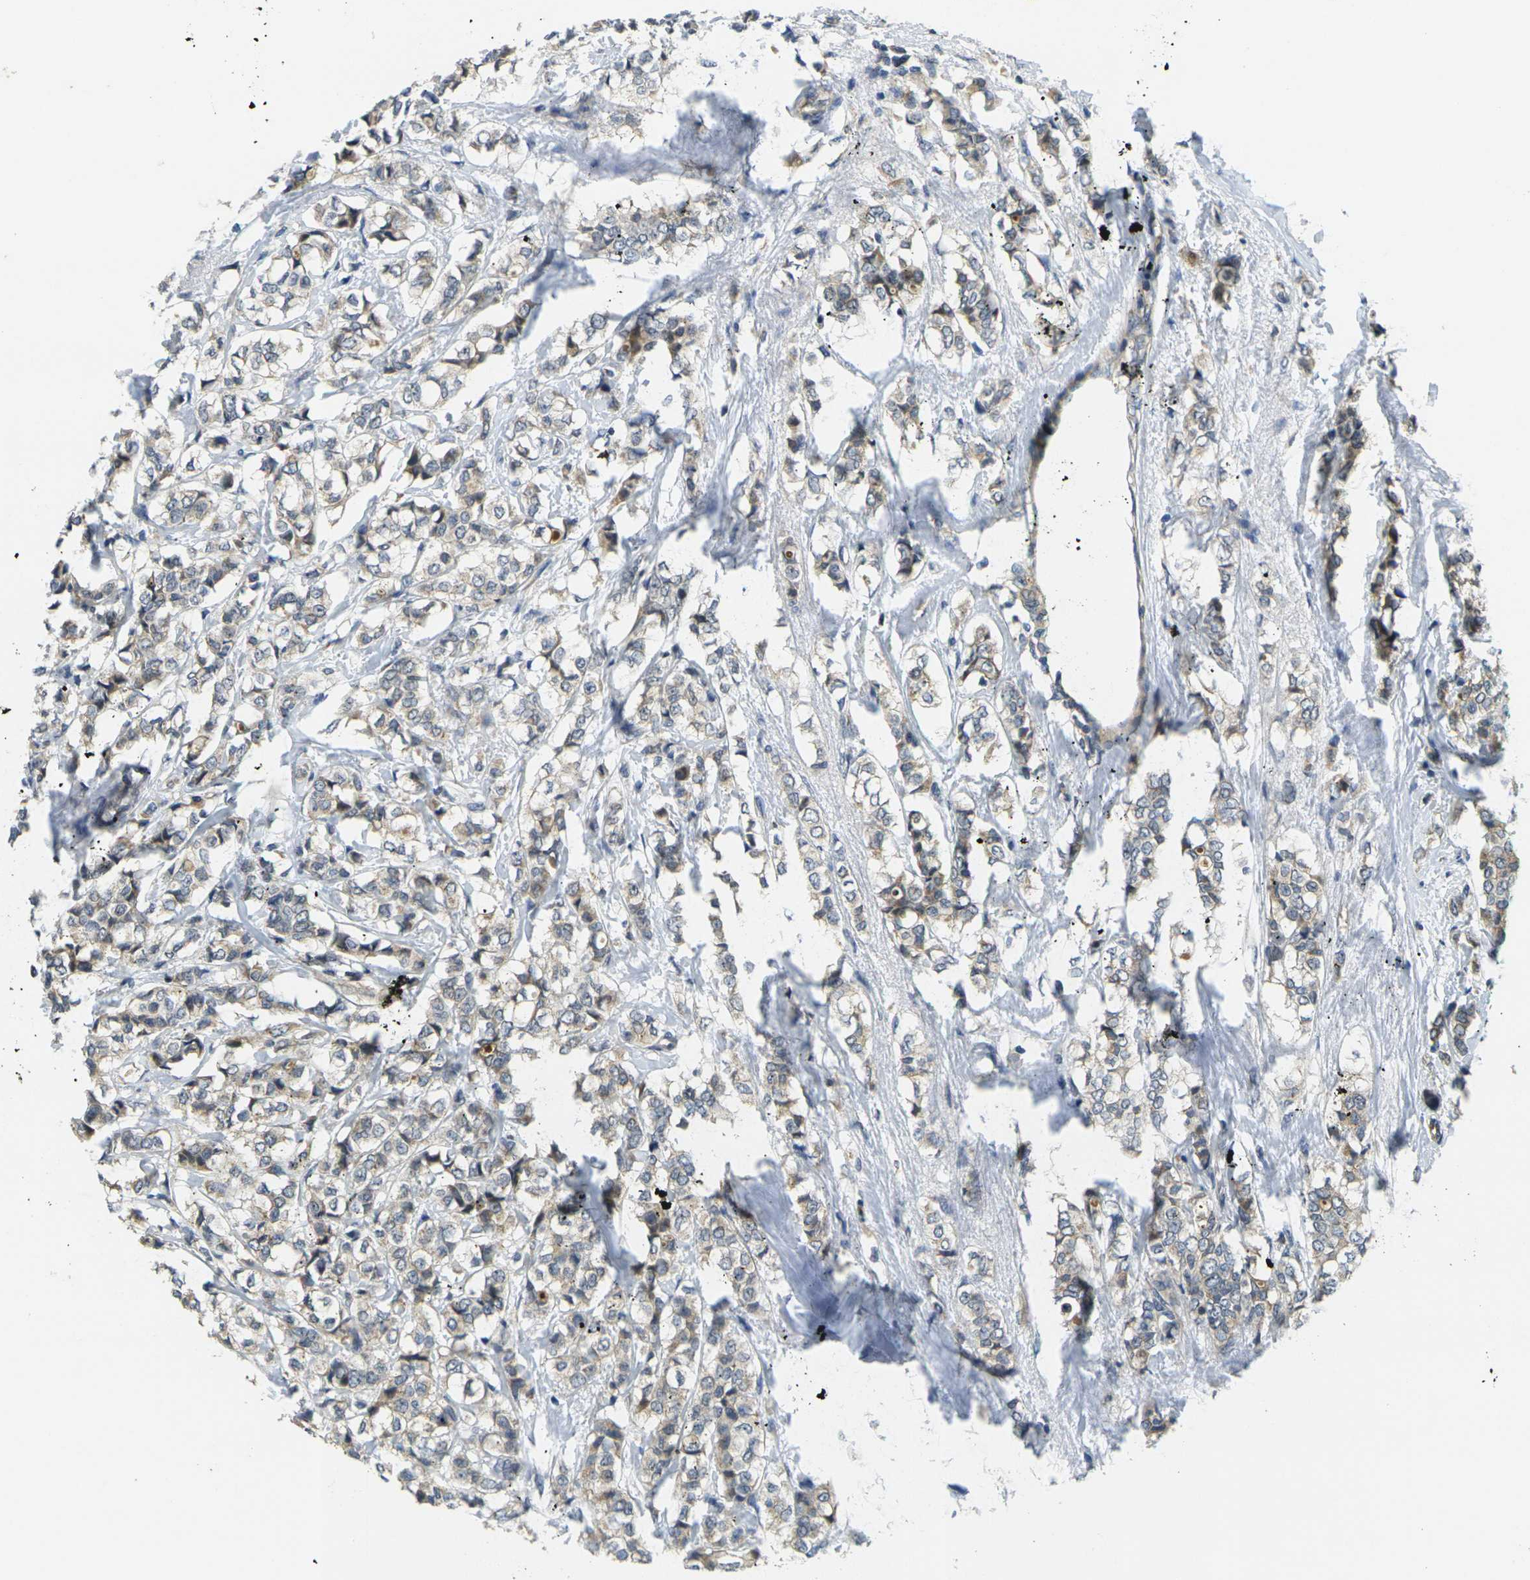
{"staining": {"intensity": "weak", "quantity": ">75%", "location": "cytoplasmic/membranous"}, "tissue": "breast cancer", "cell_type": "Tumor cells", "image_type": "cancer", "snomed": [{"axis": "morphology", "description": "Lobular carcinoma"}, {"axis": "topography", "description": "Breast"}], "caption": "Breast cancer (lobular carcinoma) stained with immunohistochemistry (IHC) exhibits weak cytoplasmic/membranous staining in about >75% of tumor cells.", "gene": "MINAR2", "patient": {"sex": "female", "age": 60}}